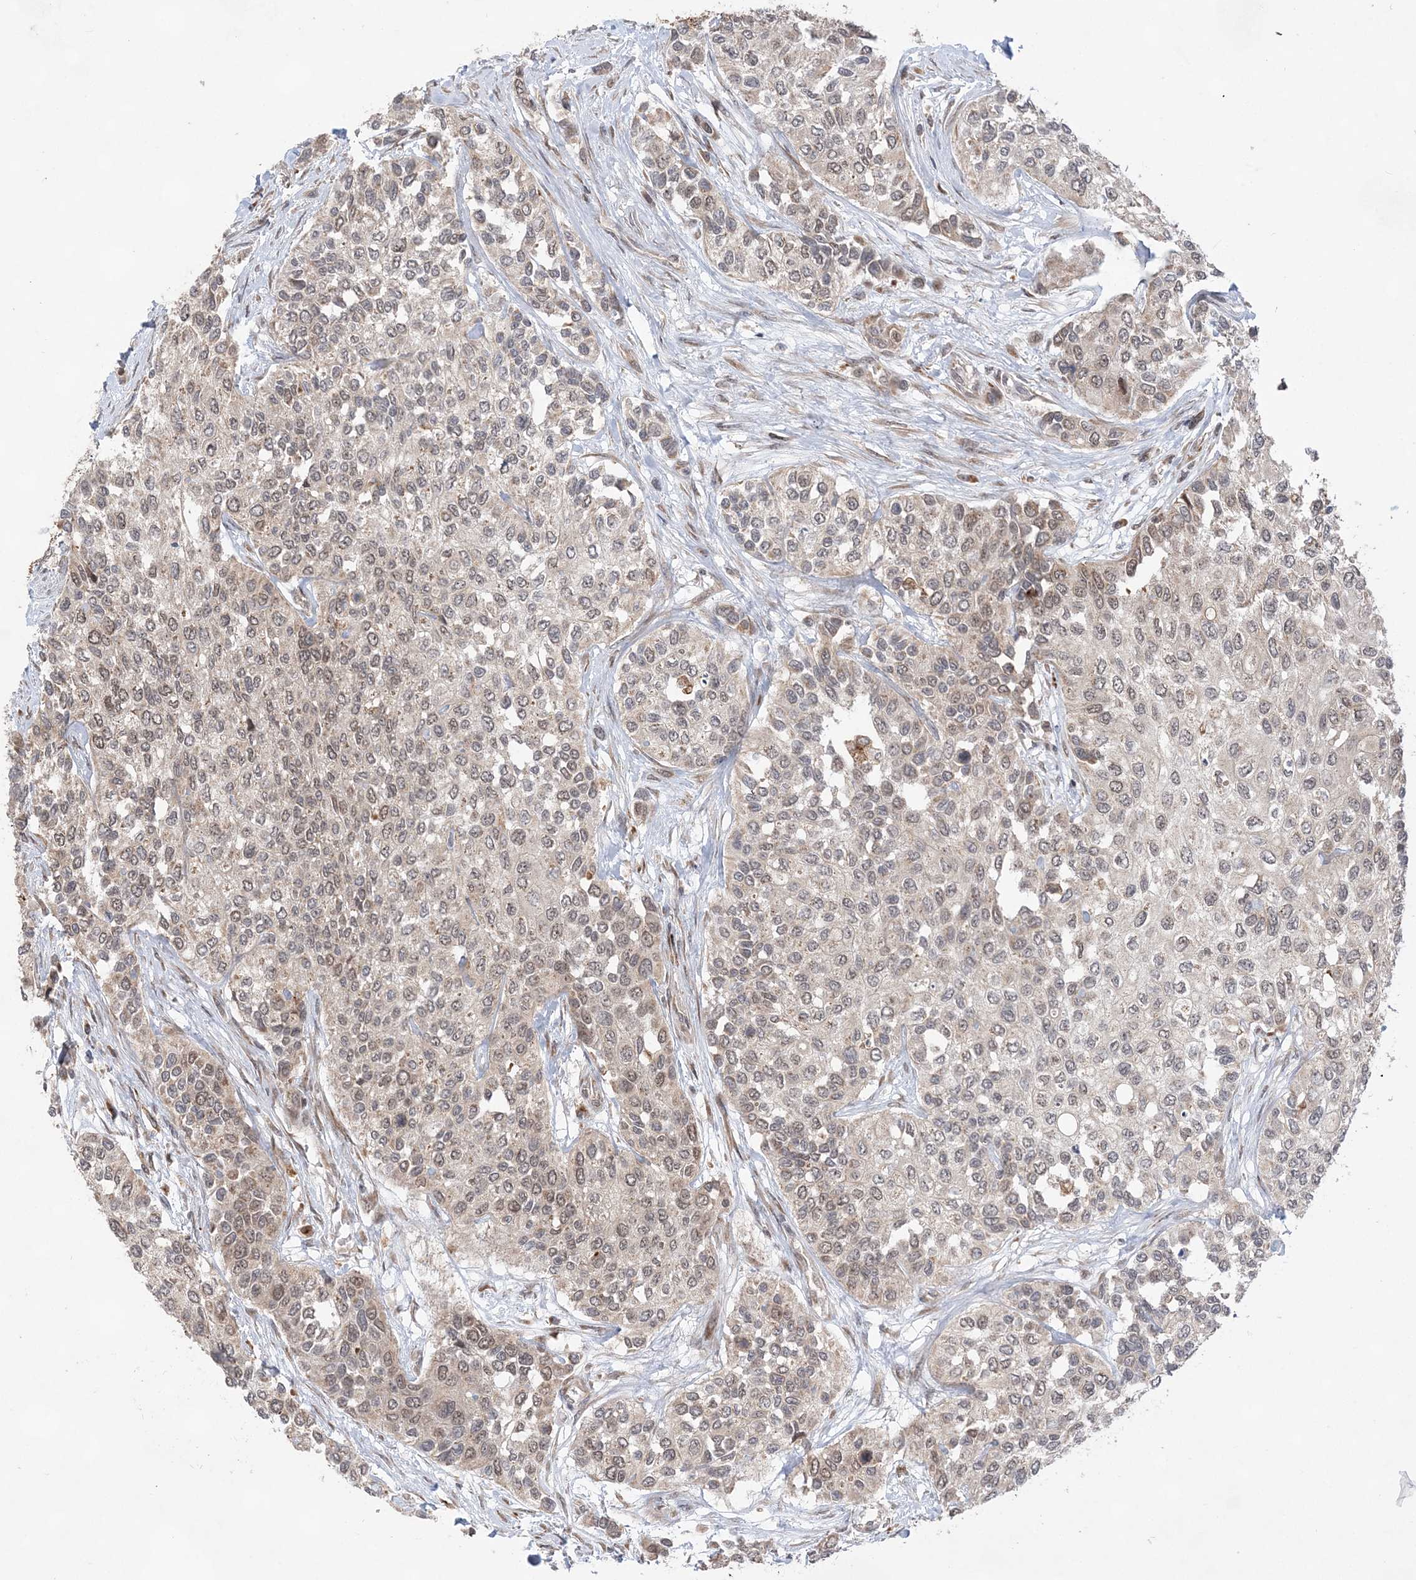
{"staining": {"intensity": "weak", "quantity": "25%-75%", "location": "cytoplasmic/membranous,nuclear"}, "tissue": "urothelial cancer", "cell_type": "Tumor cells", "image_type": "cancer", "snomed": [{"axis": "morphology", "description": "Normal tissue, NOS"}, {"axis": "morphology", "description": "Urothelial carcinoma, High grade"}, {"axis": "topography", "description": "Vascular tissue"}, {"axis": "topography", "description": "Urinary bladder"}], "caption": "Tumor cells display low levels of weak cytoplasmic/membranous and nuclear positivity in about 25%-75% of cells in urothelial carcinoma (high-grade).", "gene": "ANAPC15", "patient": {"sex": "female", "age": 56}}